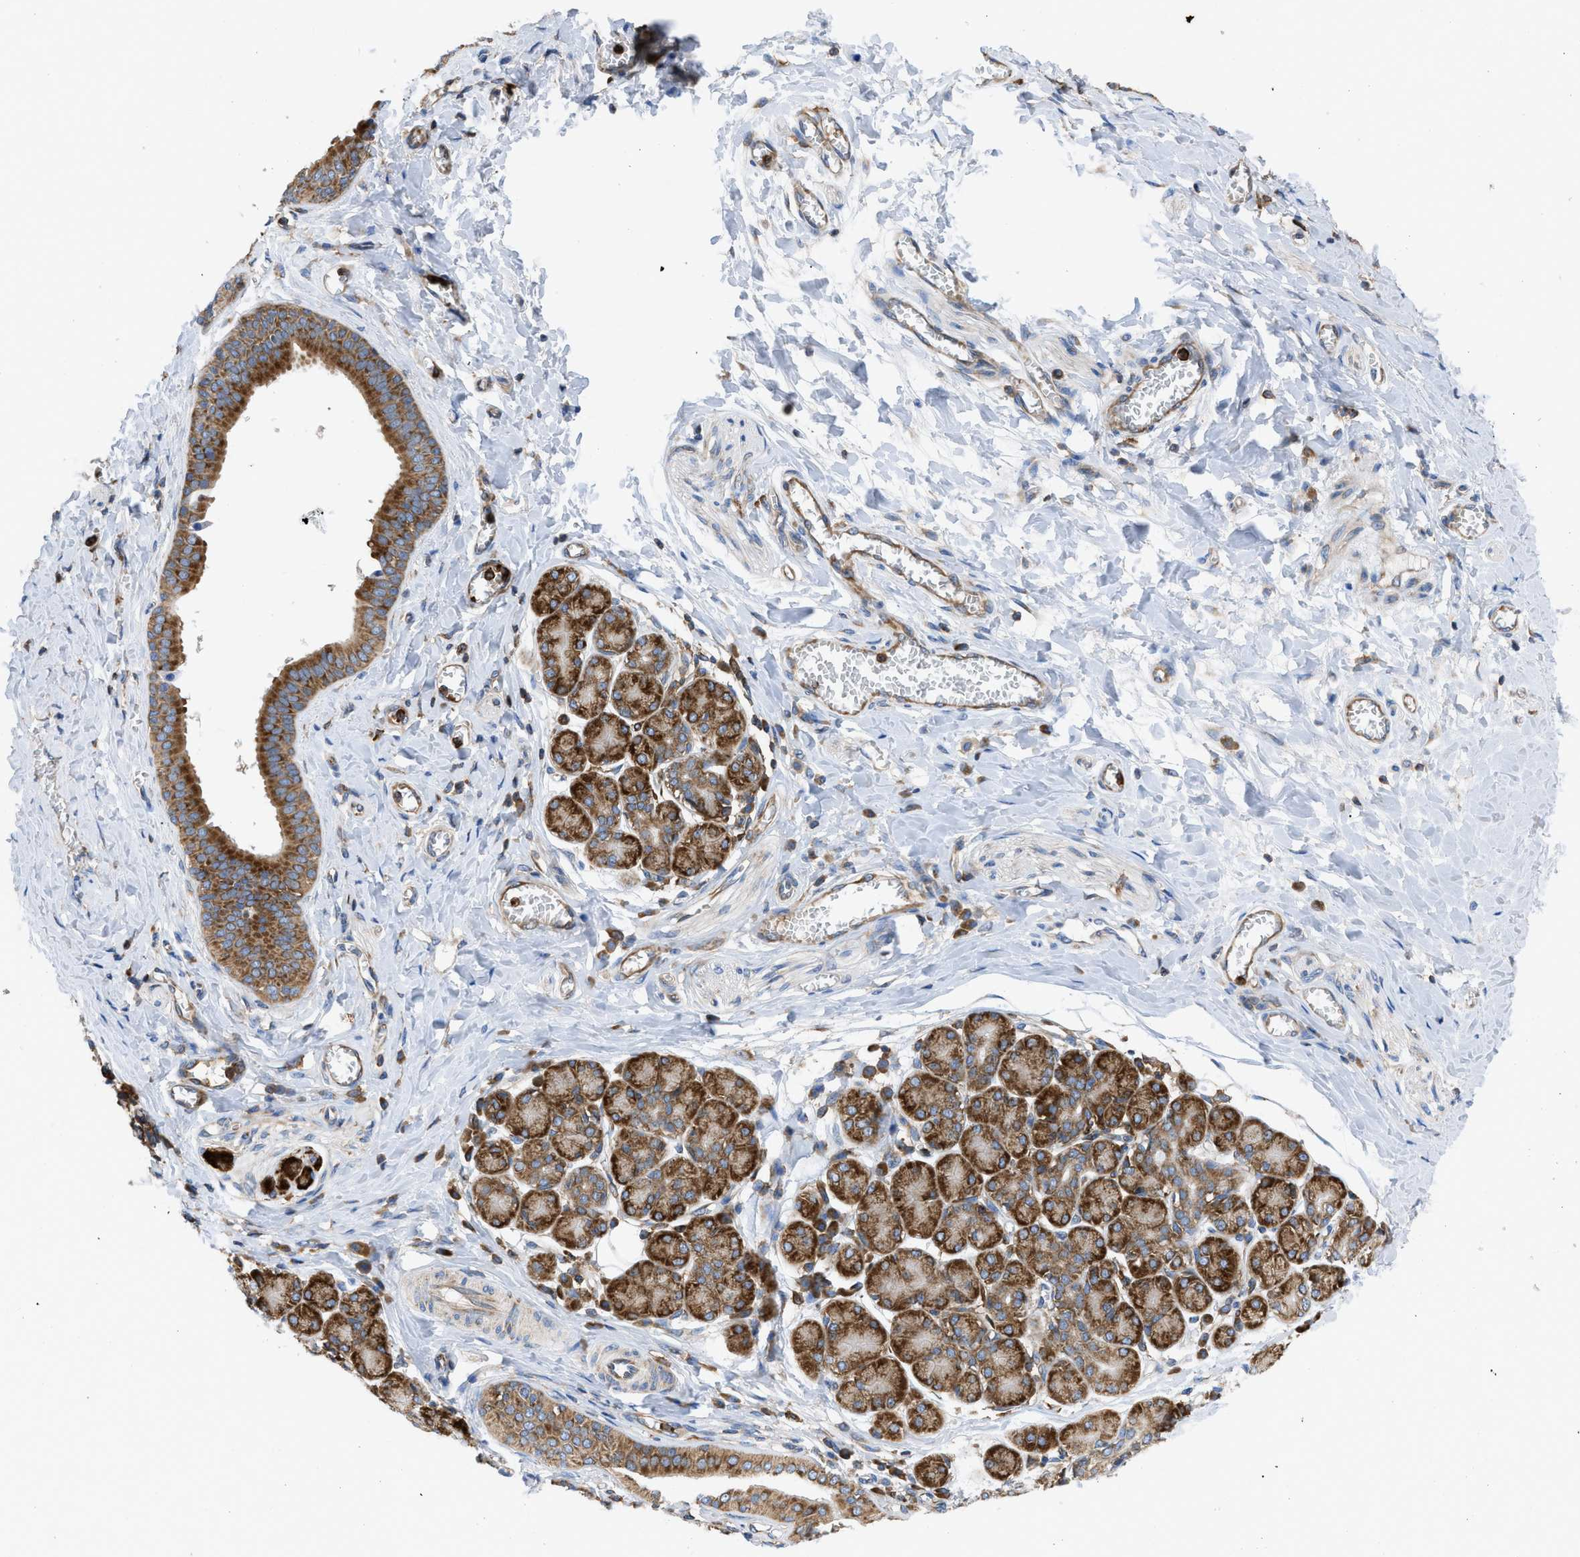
{"staining": {"intensity": "strong", "quantity": ">75%", "location": "cytoplasmic/membranous"}, "tissue": "salivary gland", "cell_type": "Glandular cells", "image_type": "normal", "snomed": [{"axis": "morphology", "description": "Normal tissue, NOS"}, {"axis": "morphology", "description": "Inflammation, NOS"}, {"axis": "topography", "description": "Lymph node"}, {"axis": "topography", "description": "Salivary gland"}], "caption": "A micrograph showing strong cytoplasmic/membranous staining in about >75% of glandular cells in normal salivary gland, as visualized by brown immunohistochemical staining.", "gene": "GPAT4", "patient": {"sex": "male", "age": 3}}